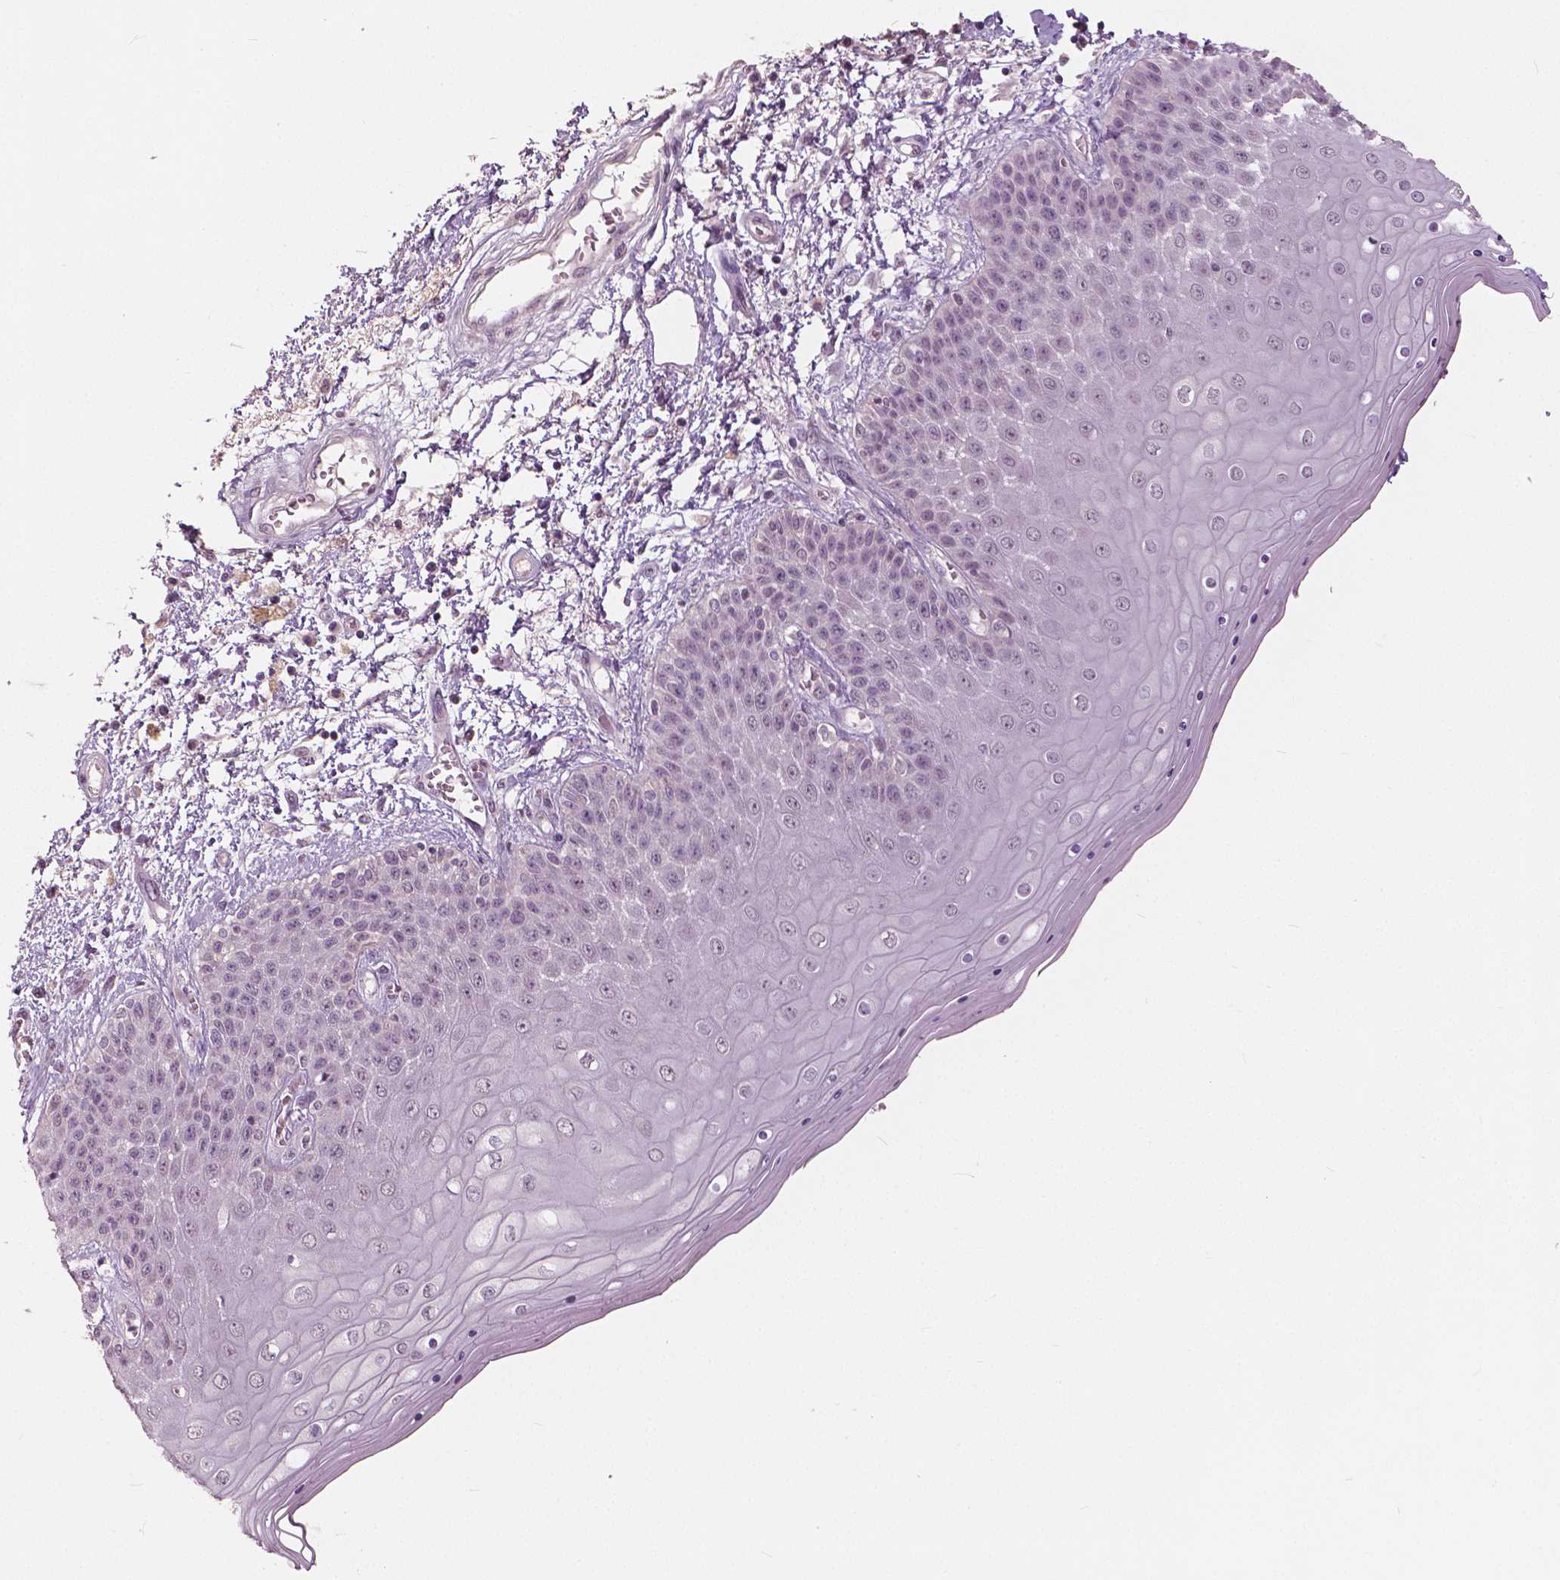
{"staining": {"intensity": "weak", "quantity": "<25%", "location": "cytoplasmic/membranous"}, "tissue": "skin", "cell_type": "Epidermal cells", "image_type": "normal", "snomed": [{"axis": "morphology", "description": "Normal tissue, NOS"}, {"axis": "topography", "description": "Anal"}], "caption": "Immunohistochemistry (IHC) image of normal skin stained for a protein (brown), which exhibits no expression in epidermal cells.", "gene": "NANOG", "patient": {"sex": "female", "age": 46}}